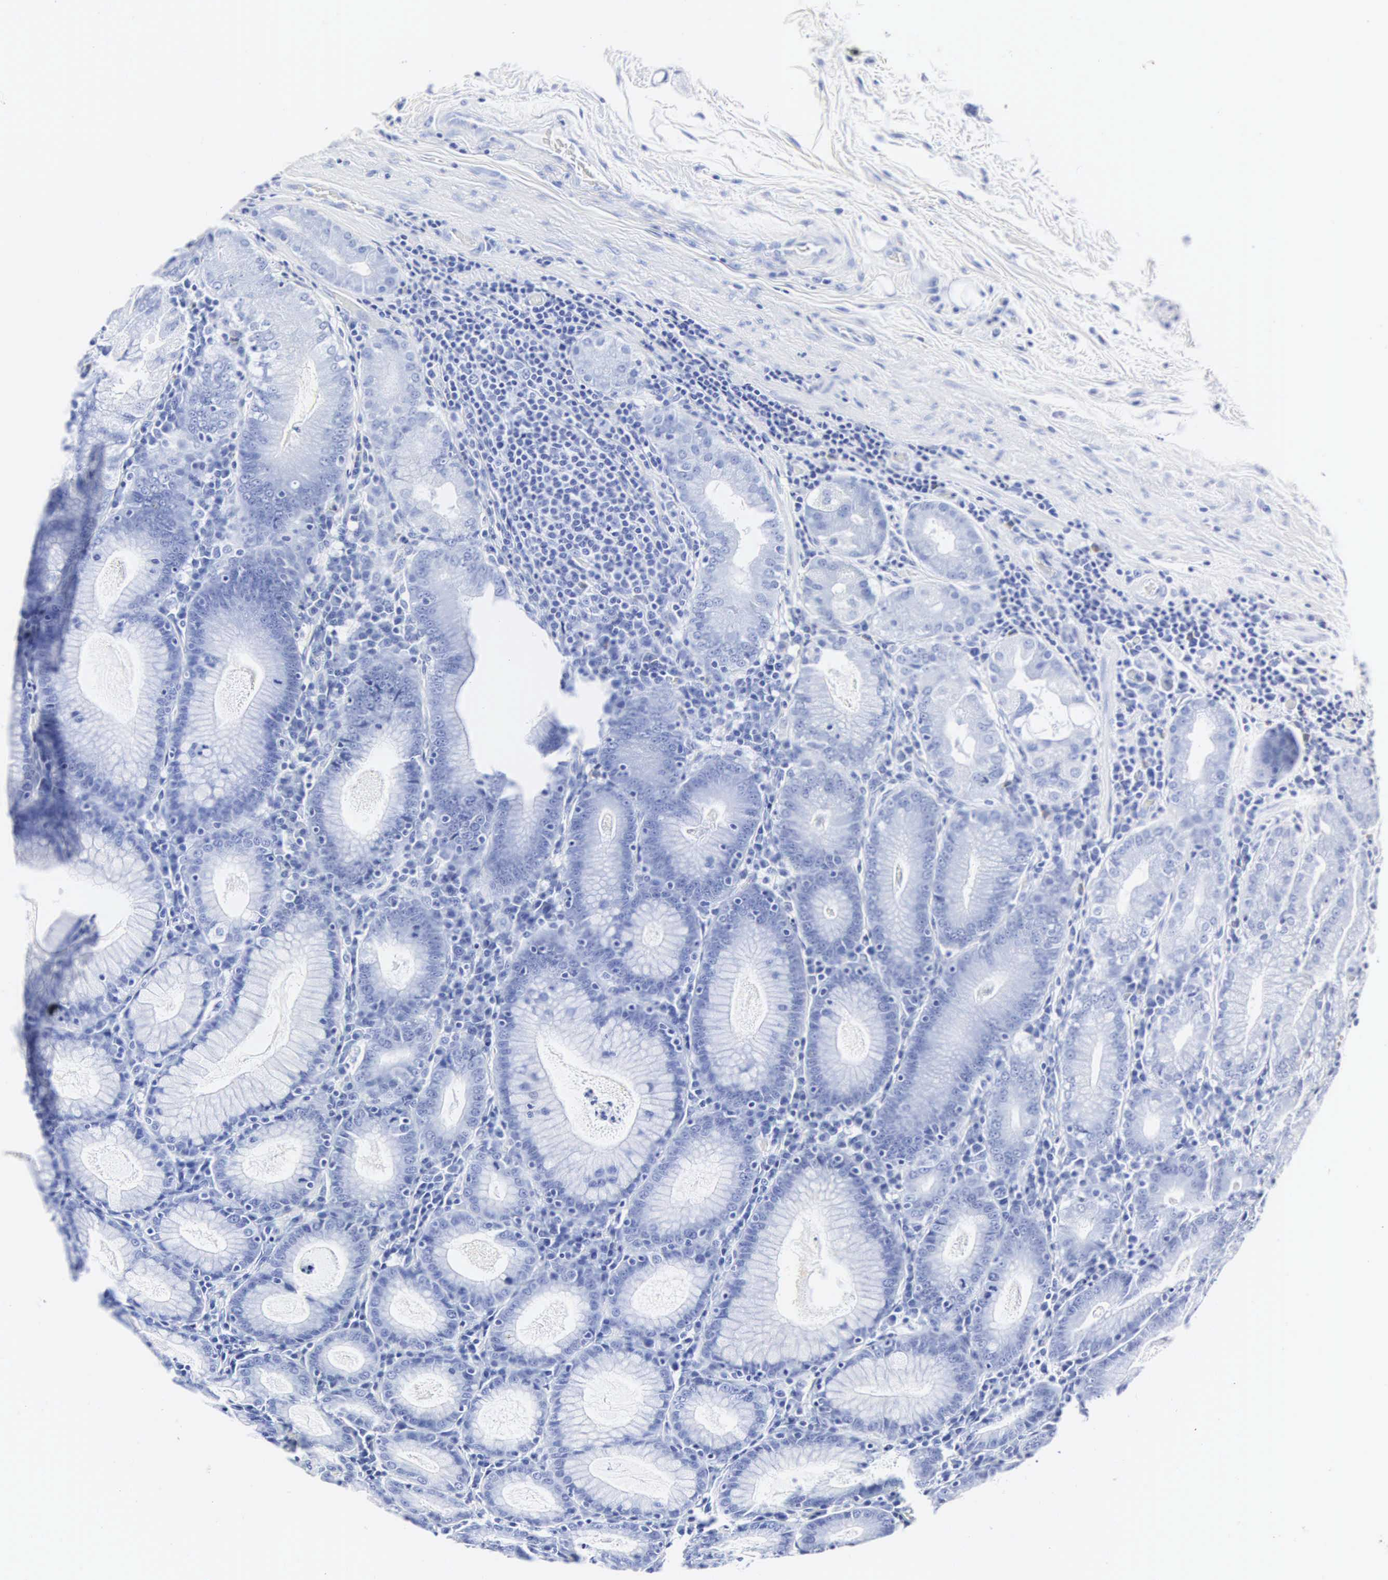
{"staining": {"intensity": "negative", "quantity": "none", "location": "none"}, "tissue": "stomach", "cell_type": "Glandular cells", "image_type": "normal", "snomed": [{"axis": "morphology", "description": "Normal tissue, NOS"}, {"axis": "topography", "description": "Stomach, lower"}], "caption": "This micrograph is of unremarkable stomach stained with immunohistochemistry to label a protein in brown with the nuclei are counter-stained blue. There is no staining in glandular cells.", "gene": "INS", "patient": {"sex": "female", "age": 43}}